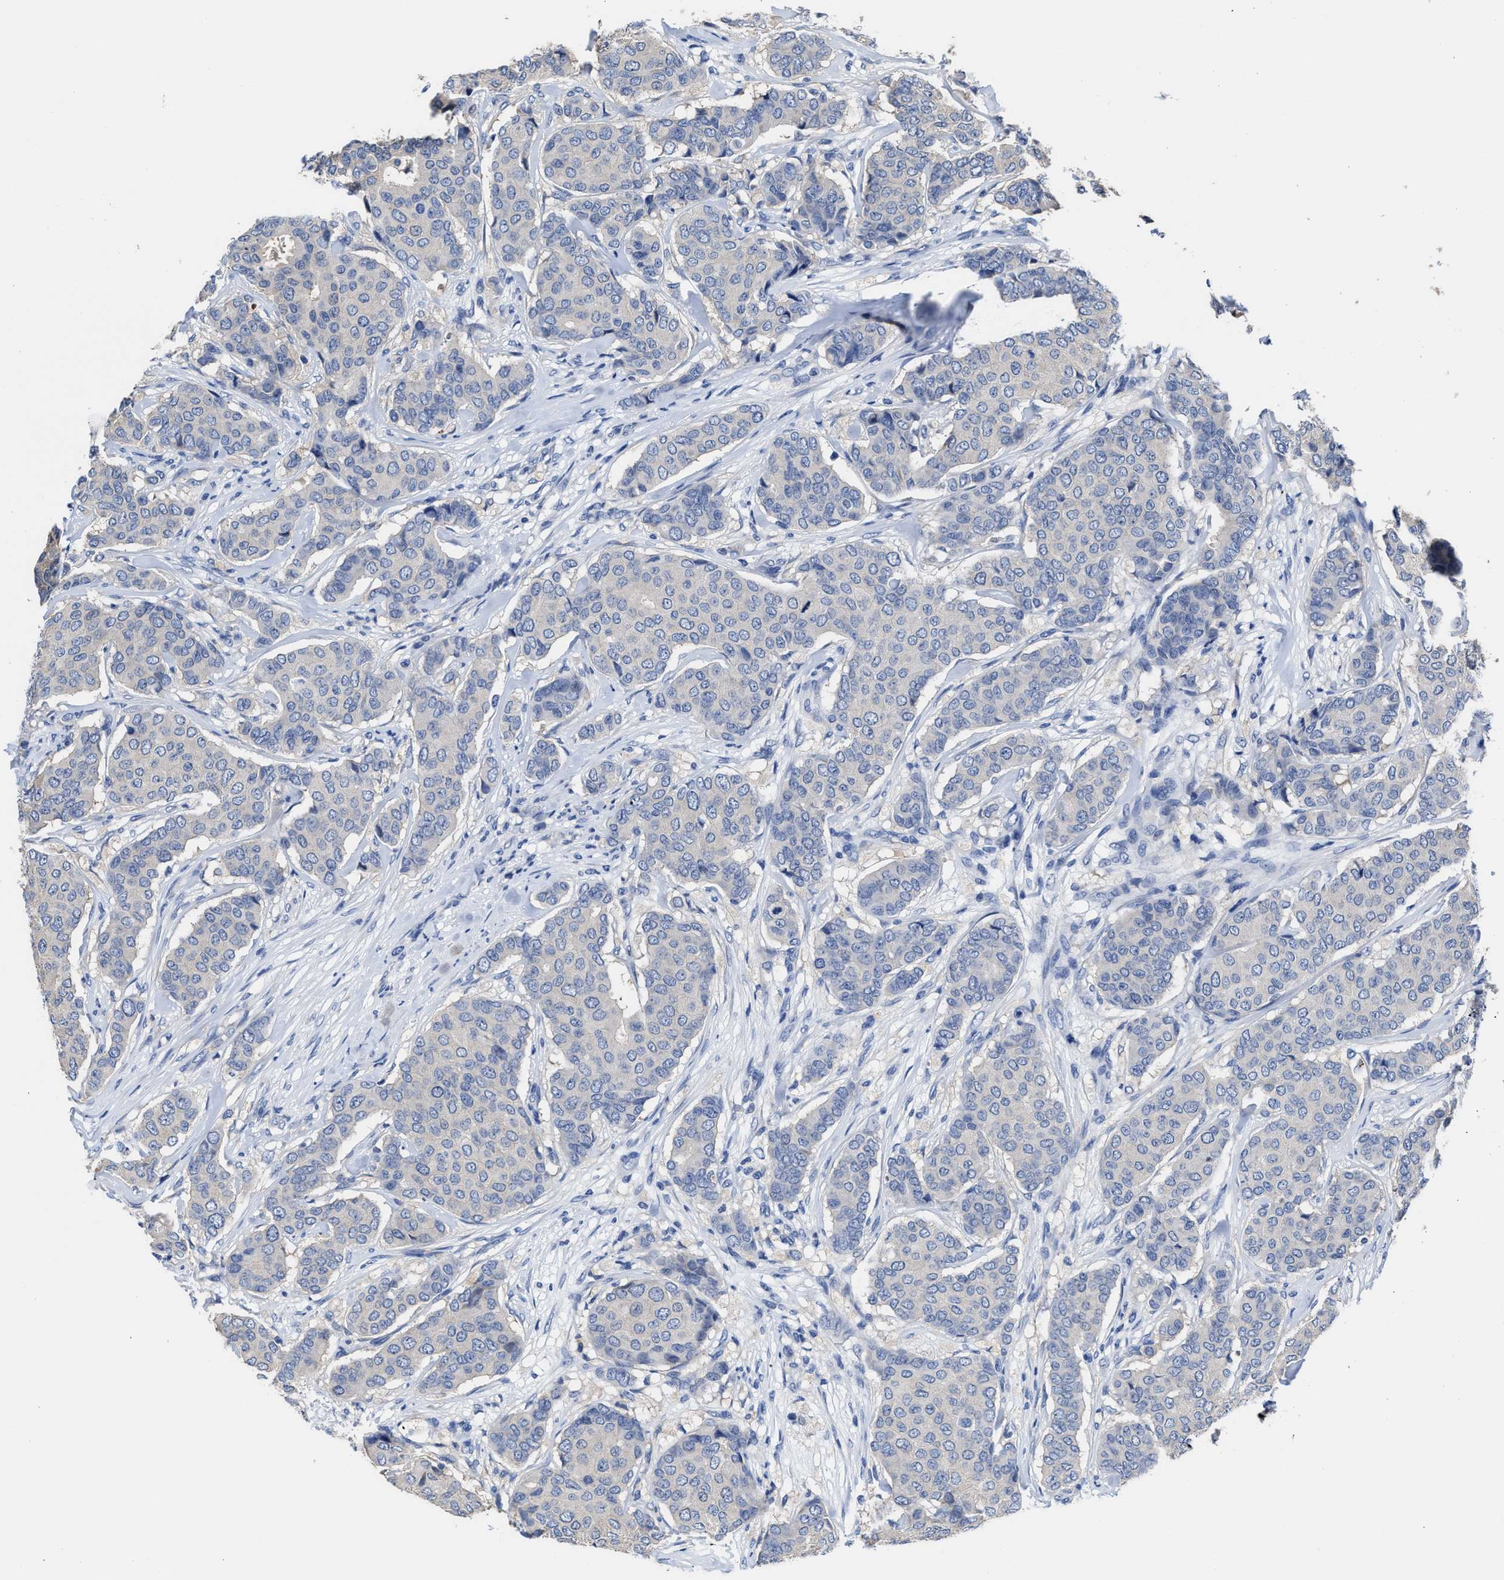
{"staining": {"intensity": "negative", "quantity": "none", "location": "none"}, "tissue": "breast cancer", "cell_type": "Tumor cells", "image_type": "cancer", "snomed": [{"axis": "morphology", "description": "Duct carcinoma"}, {"axis": "topography", "description": "Breast"}], "caption": "The micrograph reveals no significant staining in tumor cells of breast cancer.", "gene": "HOOK1", "patient": {"sex": "female", "age": 75}}